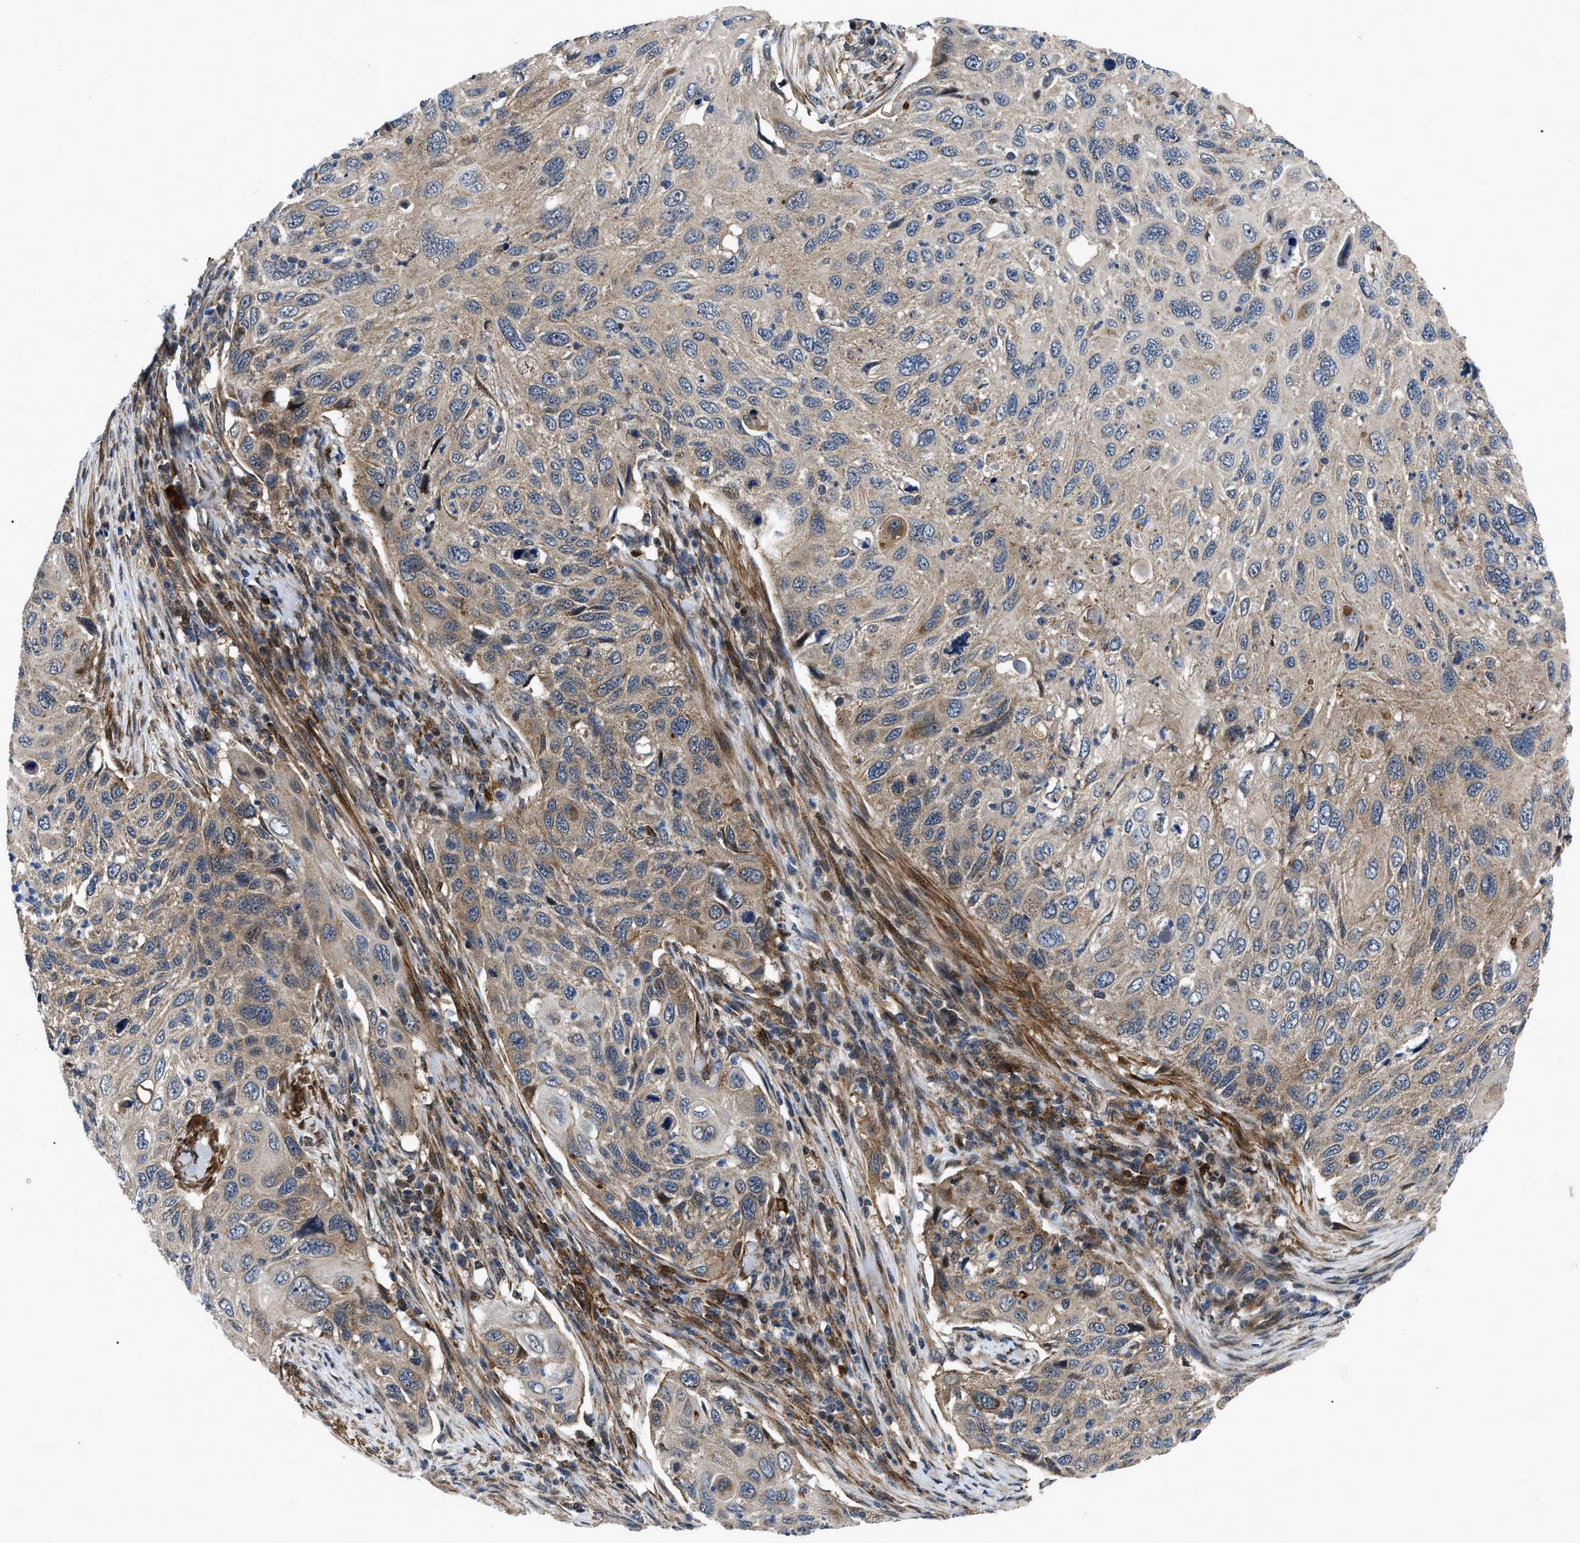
{"staining": {"intensity": "moderate", "quantity": "25%-75%", "location": "cytoplasmic/membranous"}, "tissue": "cervical cancer", "cell_type": "Tumor cells", "image_type": "cancer", "snomed": [{"axis": "morphology", "description": "Squamous cell carcinoma, NOS"}, {"axis": "topography", "description": "Cervix"}], "caption": "Protein staining reveals moderate cytoplasmic/membranous staining in approximately 25%-75% of tumor cells in cervical cancer. The protein of interest is stained brown, and the nuclei are stained in blue (DAB (3,3'-diaminobenzidine) IHC with brightfield microscopy, high magnification).", "gene": "PPWD1", "patient": {"sex": "female", "age": 70}}